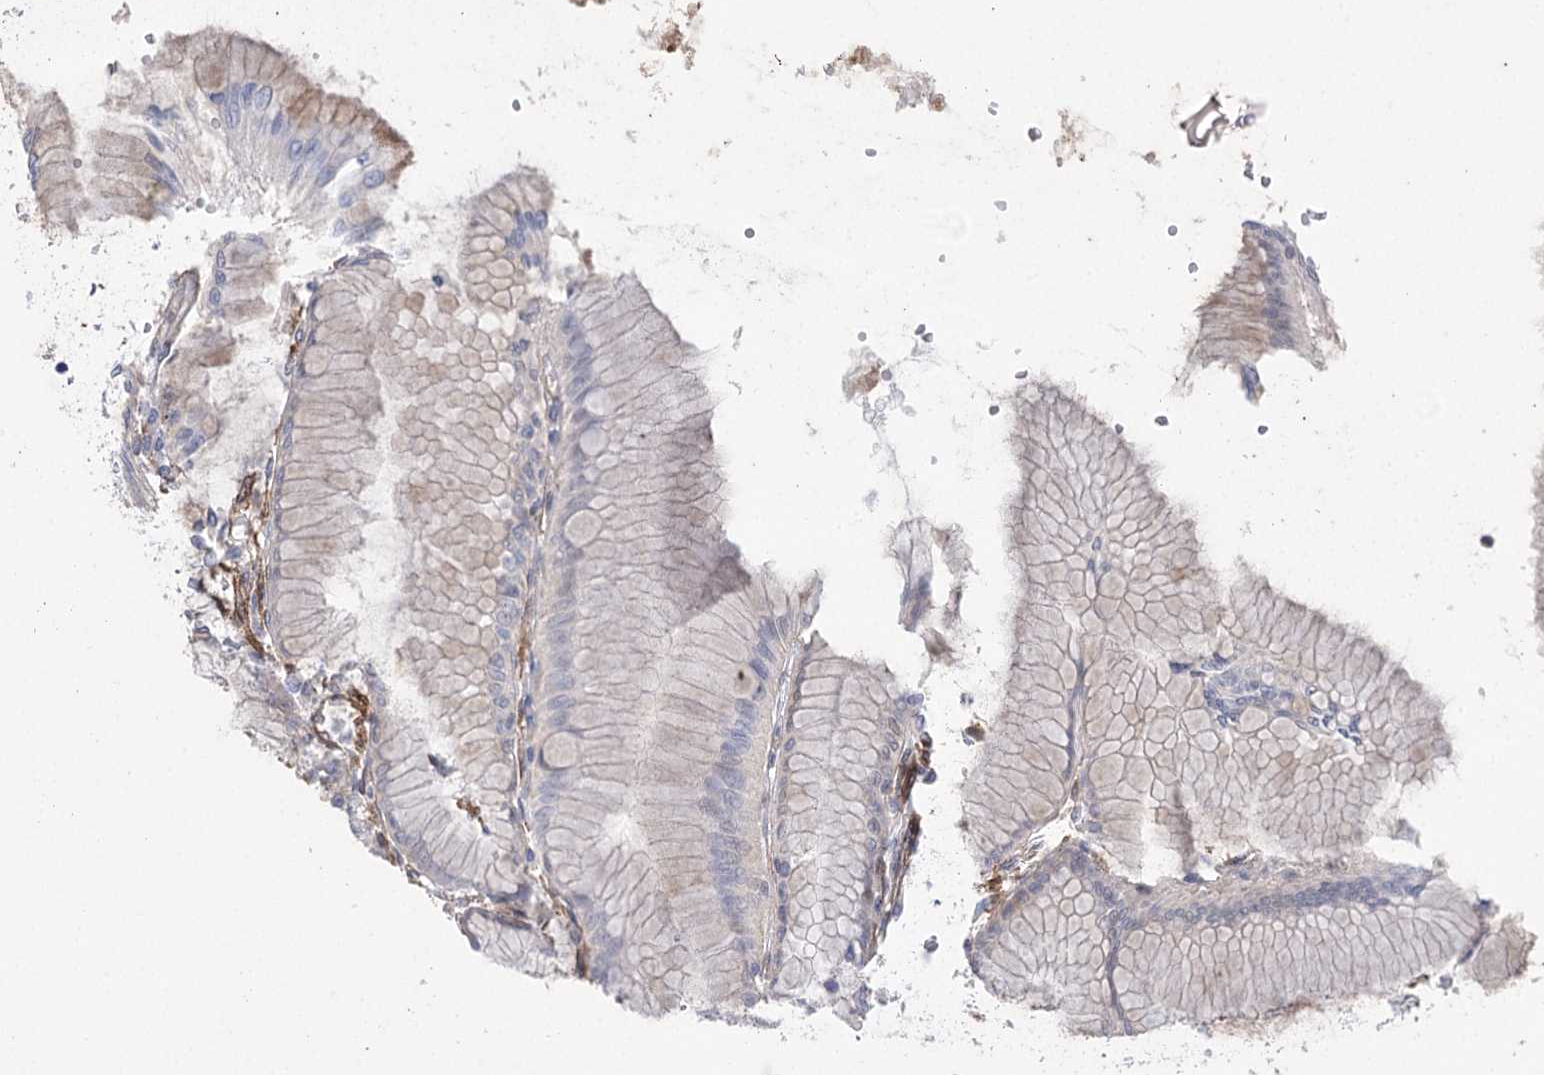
{"staining": {"intensity": "moderate", "quantity": "<25%", "location": "nuclear"}, "tissue": "stomach", "cell_type": "Glandular cells", "image_type": "normal", "snomed": [{"axis": "morphology", "description": "Normal tissue, NOS"}, {"axis": "topography", "description": "Stomach"}], "caption": "A micrograph of stomach stained for a protein exhibits moderate nuclear brown staining in glandular cells.", "gene": "AMTN", "patient": {"sex": "female", "age": 57}}